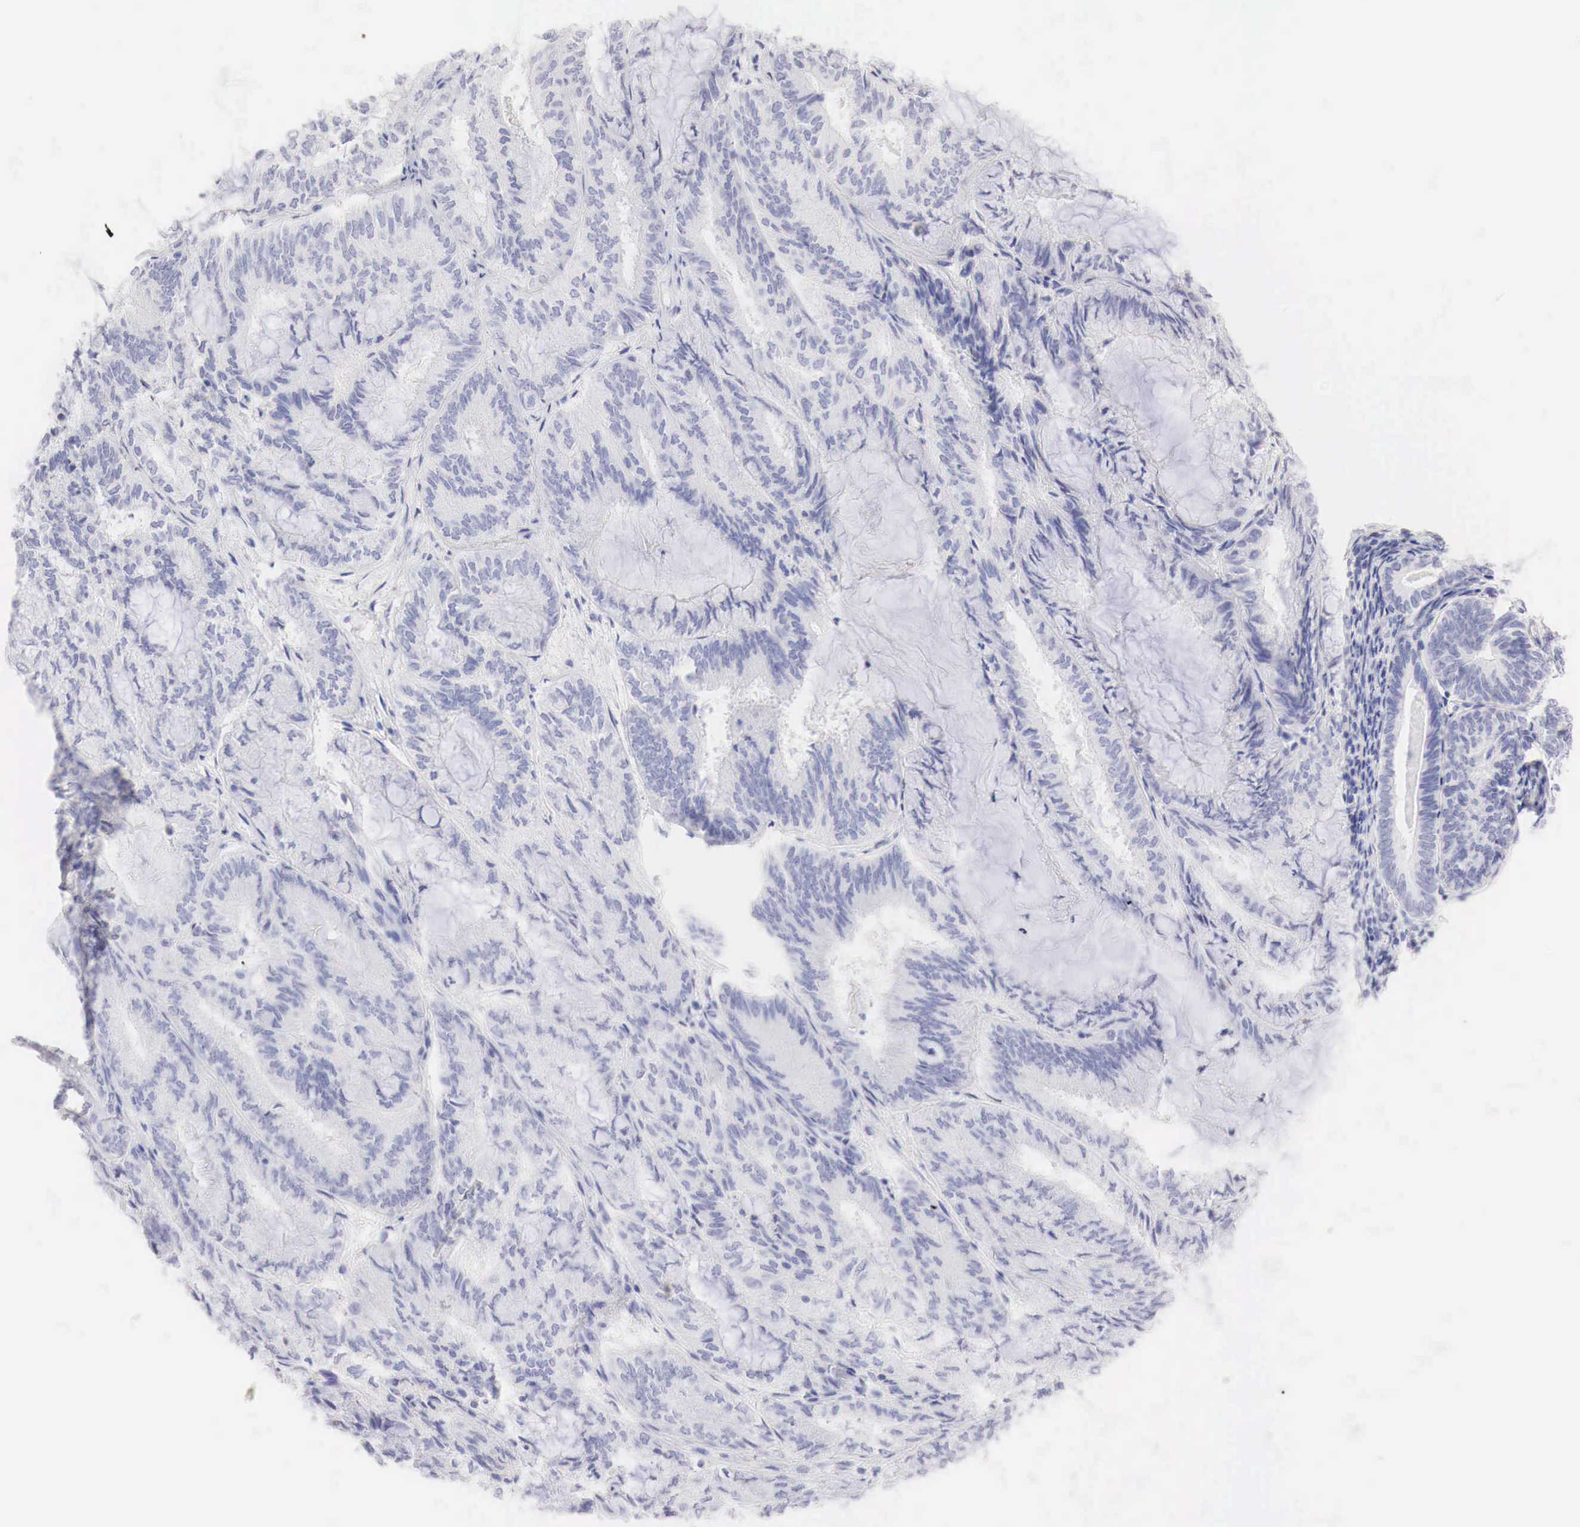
{"staining": {"intensity": "negative", "quantity": "none", "location": "none"}, "tissue": "endometrial cancer", "cell_type": "Tumor cells", "image_type": "cancer", "snomed": [{"axis": "morphology", "description": "Adenocarcinoma, NOS"}, {"axis": "topography", "description": "Endometrium"}], "caption": "Immunohistochemistry of endometrial cancer (adenocarcinoma) displays no staining in tumor cells.", "gene": "TYR", "patient": {"sex": "female", "age": 59}}